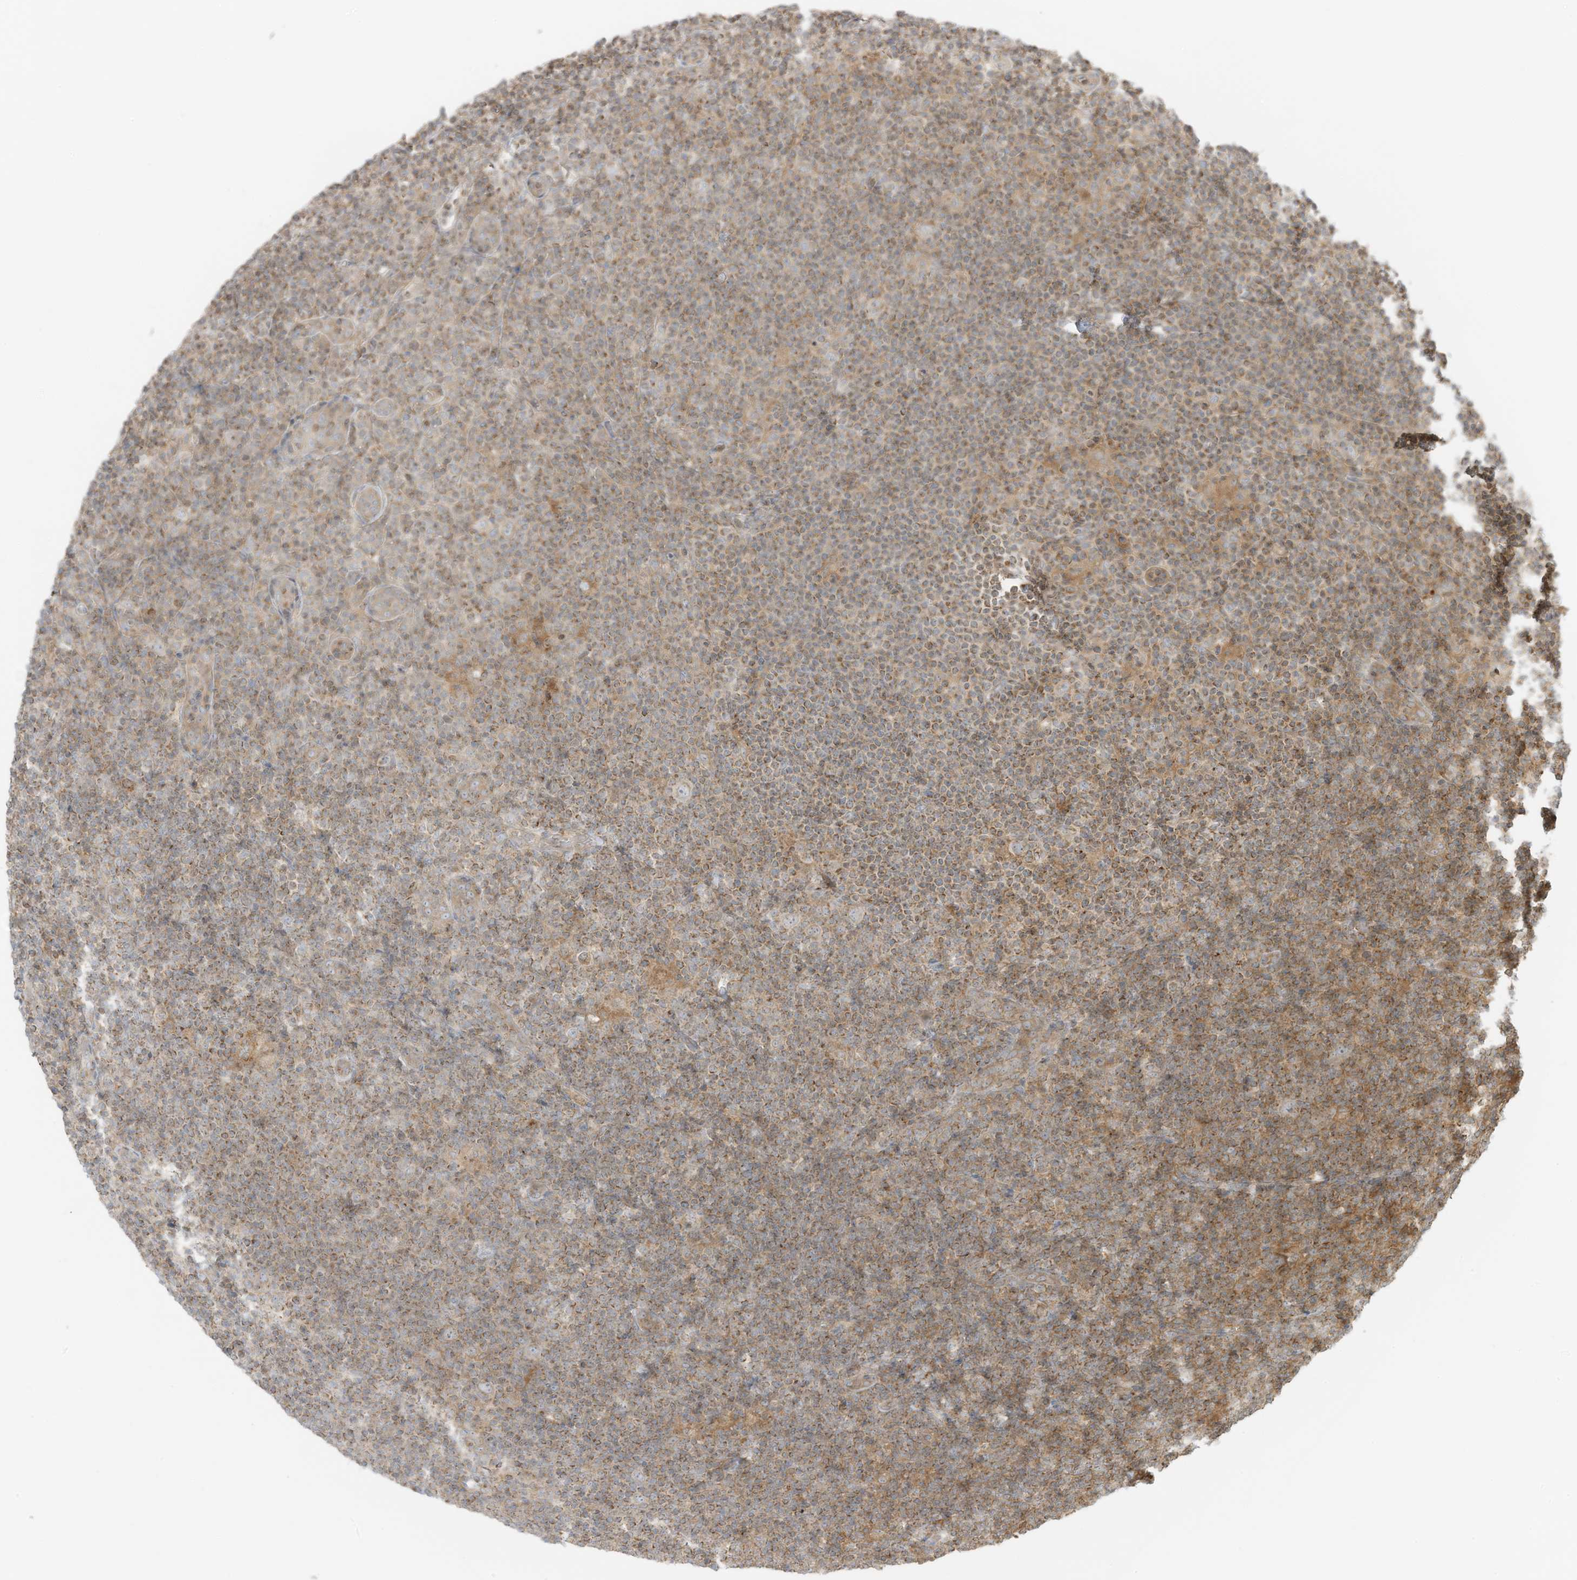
{"staining": {"intensity": "moderate", "quantity": "25%-75%", "location": "cytoplasmic/membranous"}, "tissue": "lymphoma", "cell_type": "Tumor cells", "image_type": "cancer", "snomed": [{"axis": "morphology", "description": "Hodgkin's disease, NOS"}, {"axis": "topography", "description": "Lymph node"}], "caption": "Immunohistochemistry (IHC) histopathology image of Hodgkin's disease stained for a protein (brown), which demonstrates medium levels of moderate cytoplasmic/membranous positivity in about 25%-75% of tumor cells.", "gene": "SLC25A12", "patient": {"sex": "female", "age": 57}}